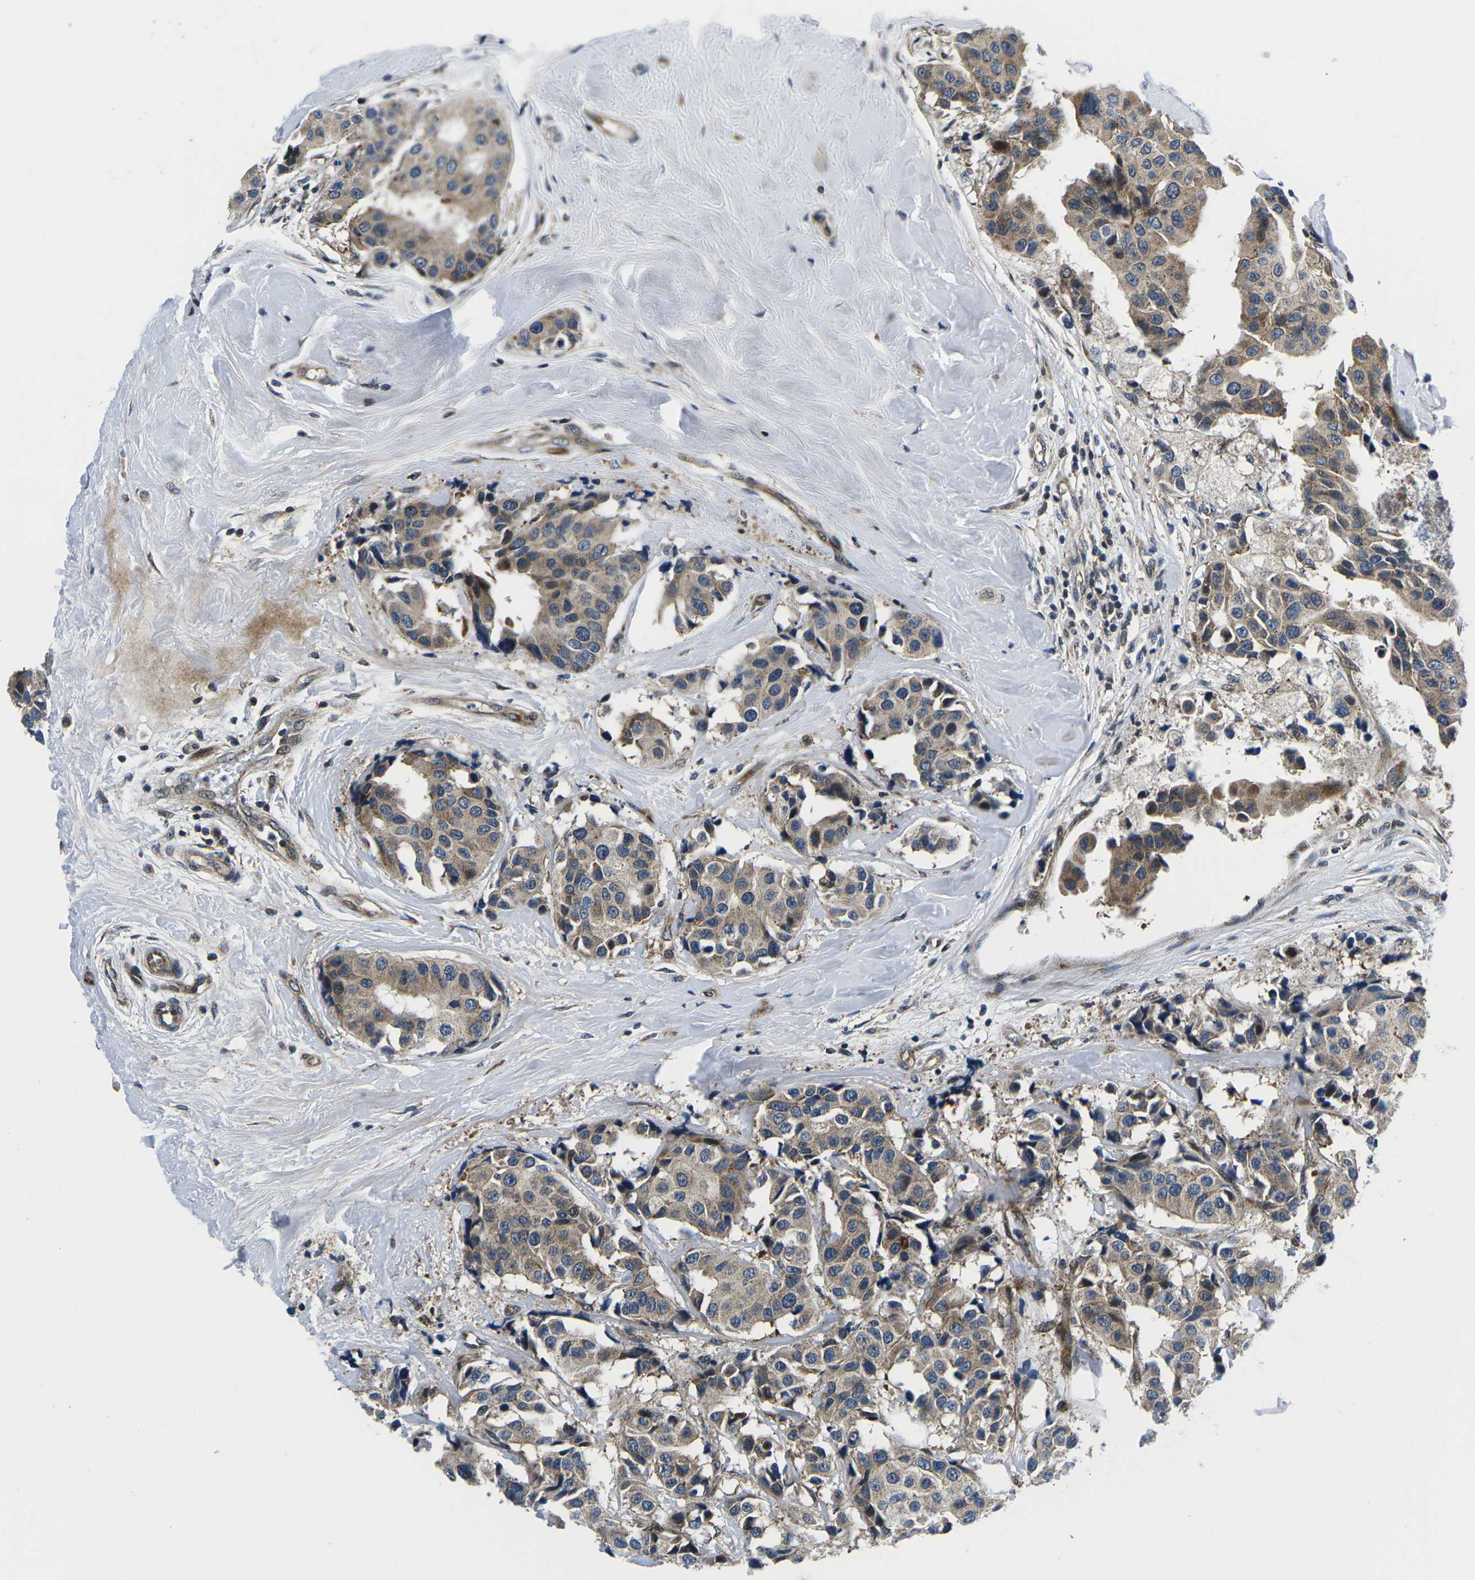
{"staining": {"intensity": "weak", "quantity": ">75%", "location": "cytoplasmic/membranous"}, "tissue": "breast cancer", "cell_type": "Tumor cells", "image_type": "cancer", "snomed": [{"axis": "morphology", "description": "Normal tissue, NOS"}, {"axis": "morphology", "description": "Duct carcinoma"}, {"axis": "topography", "description": "Breast"}], "caption": "Breast cancer (invasive ductal carcinoma) stained with immunohistochemistry exhibits weak cytoplasmic/membranous expression in about >75% of tumor cells. The staining was performed using DAB (3,3'-diaminobenzidine) to visualize the protein expression in brown, while the nuclei were stained in blue with hematoxylin (Magnification: 20x).", "gene": "EIF4E", "patient": {"sex": "female", "age": 39}}